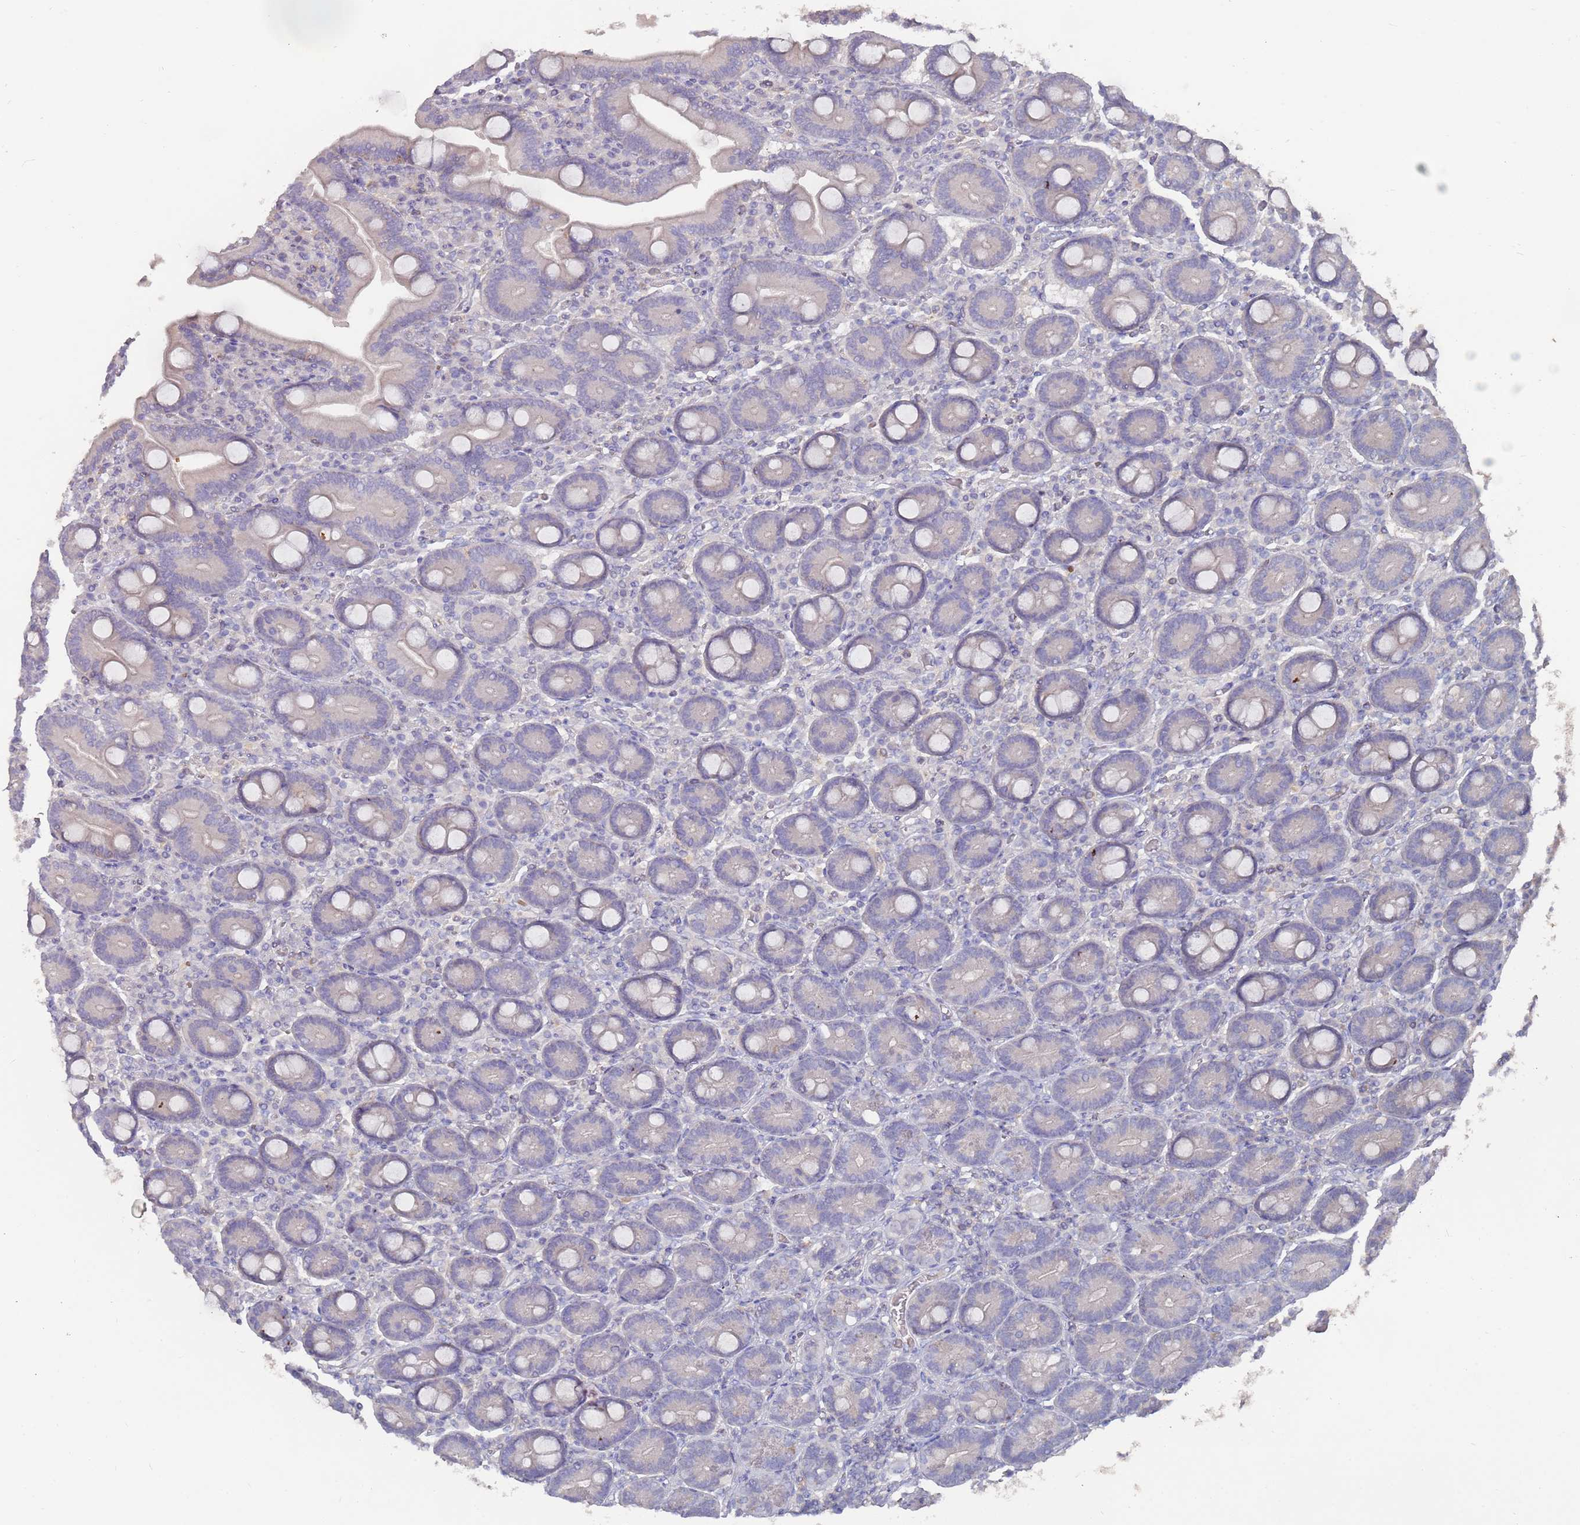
{"staining": {"intensity": "weak", "quantity": "25%-75%", "location": "cytoplasmic/membranous"}, "tissue": "duodenum", "cell_type": "Glandular cells", "image_type": "normal", "snomed": [{"axis": "morphology", "description": "Normal tissue, NOS"}, {"axis": "topography", "description": "Duodenum"}], "caption": "Protein analysis of benign duodenum exhibits weak cytoplasmic/membranous expression in about 25%-75% of glandular cells. Using DAB (brown) and hematoxylin (blue) stains, captured at high magnification using brightfield microscopy.", "gene": "LACC1", "patient": {"sex": "female", "age": 62}}